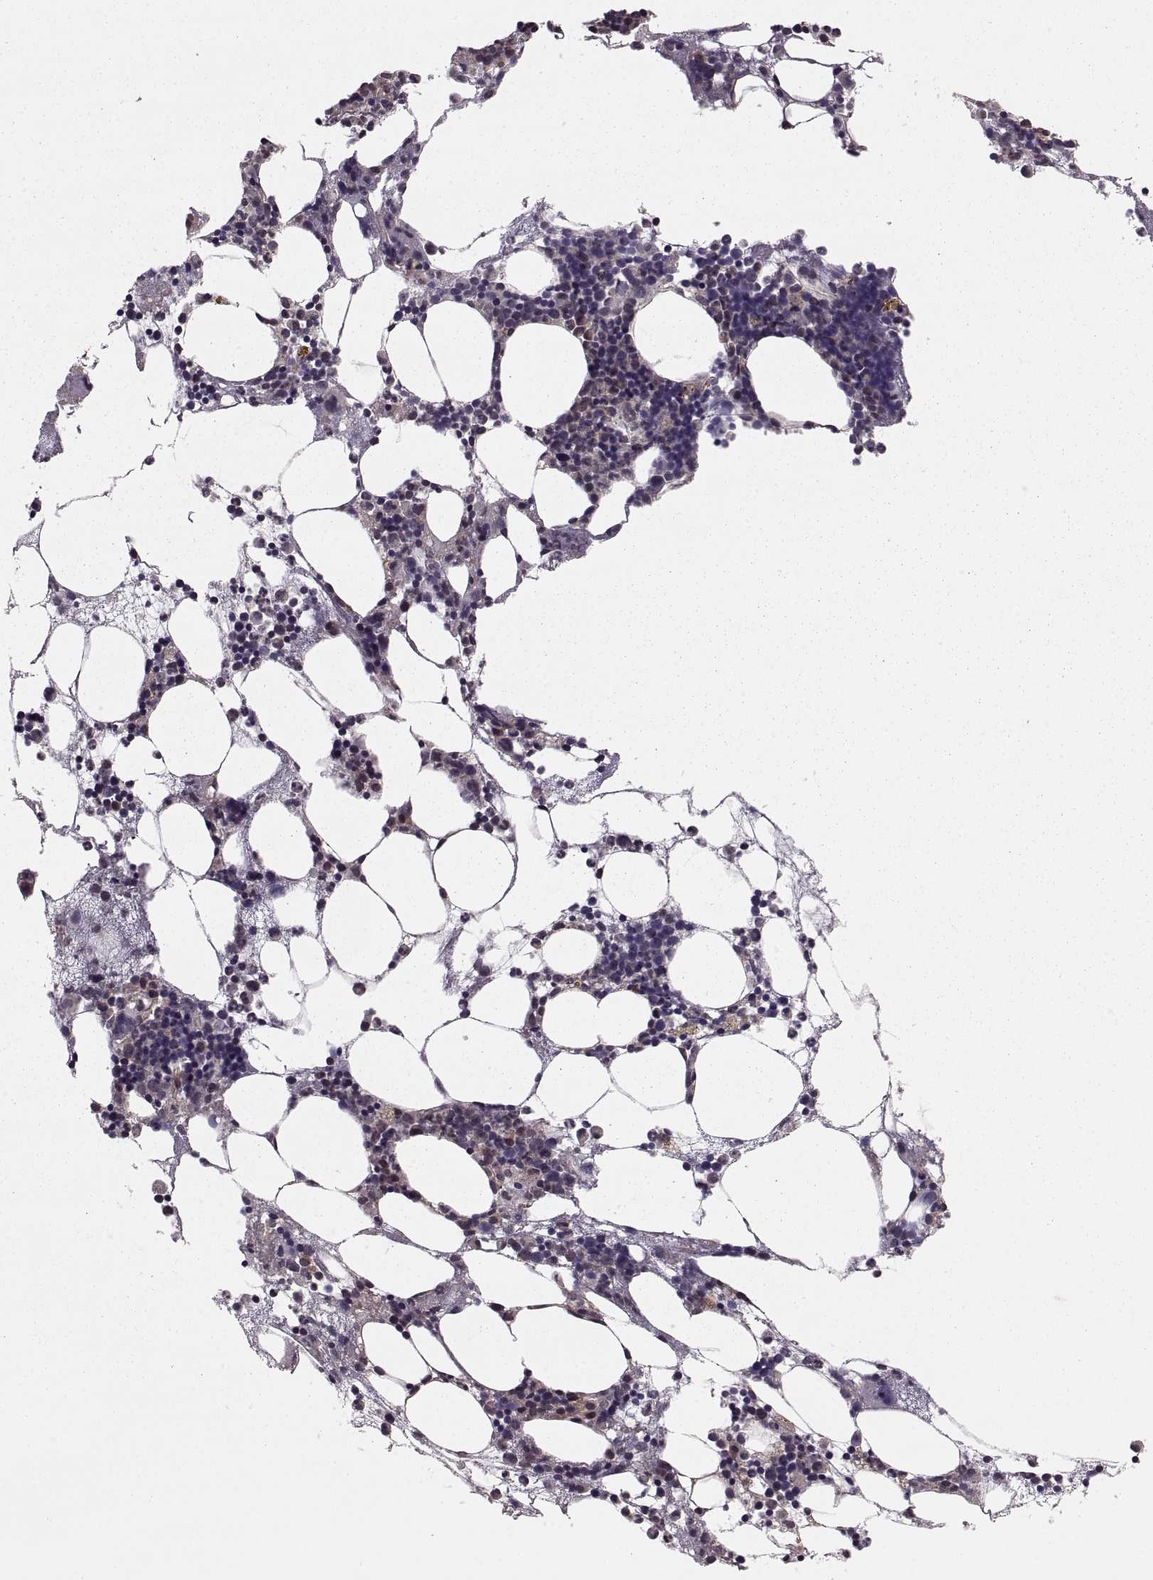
{"staining": {"intensity": "moderate", "quantity": "<25%", "location": "cytoplasmic/membranous,nuclear"}, "tissue": "bone marrow", "cell_type": "Hematopoietic cells", "image_type": "normal", "snomed": [{"axis": "morphology", "description": "Normal tissue, NOS"}, {"axis": "topography", "description": "Bone marrow"}], "caption": "Immunohistochemistry (IHC) micrograph of unremarkable bone marrow: human bone marrow stained using immunohistochemistry reveals low levels of moderate protein expression localized specifically in the cytoplasmic/membranous,nuclear of hematopoietic cells, appearing as a cytoplasmic/membranous,nuclear brown color.", "gene": "DEDD", "patient": {"sex": "male", "age": 54}}